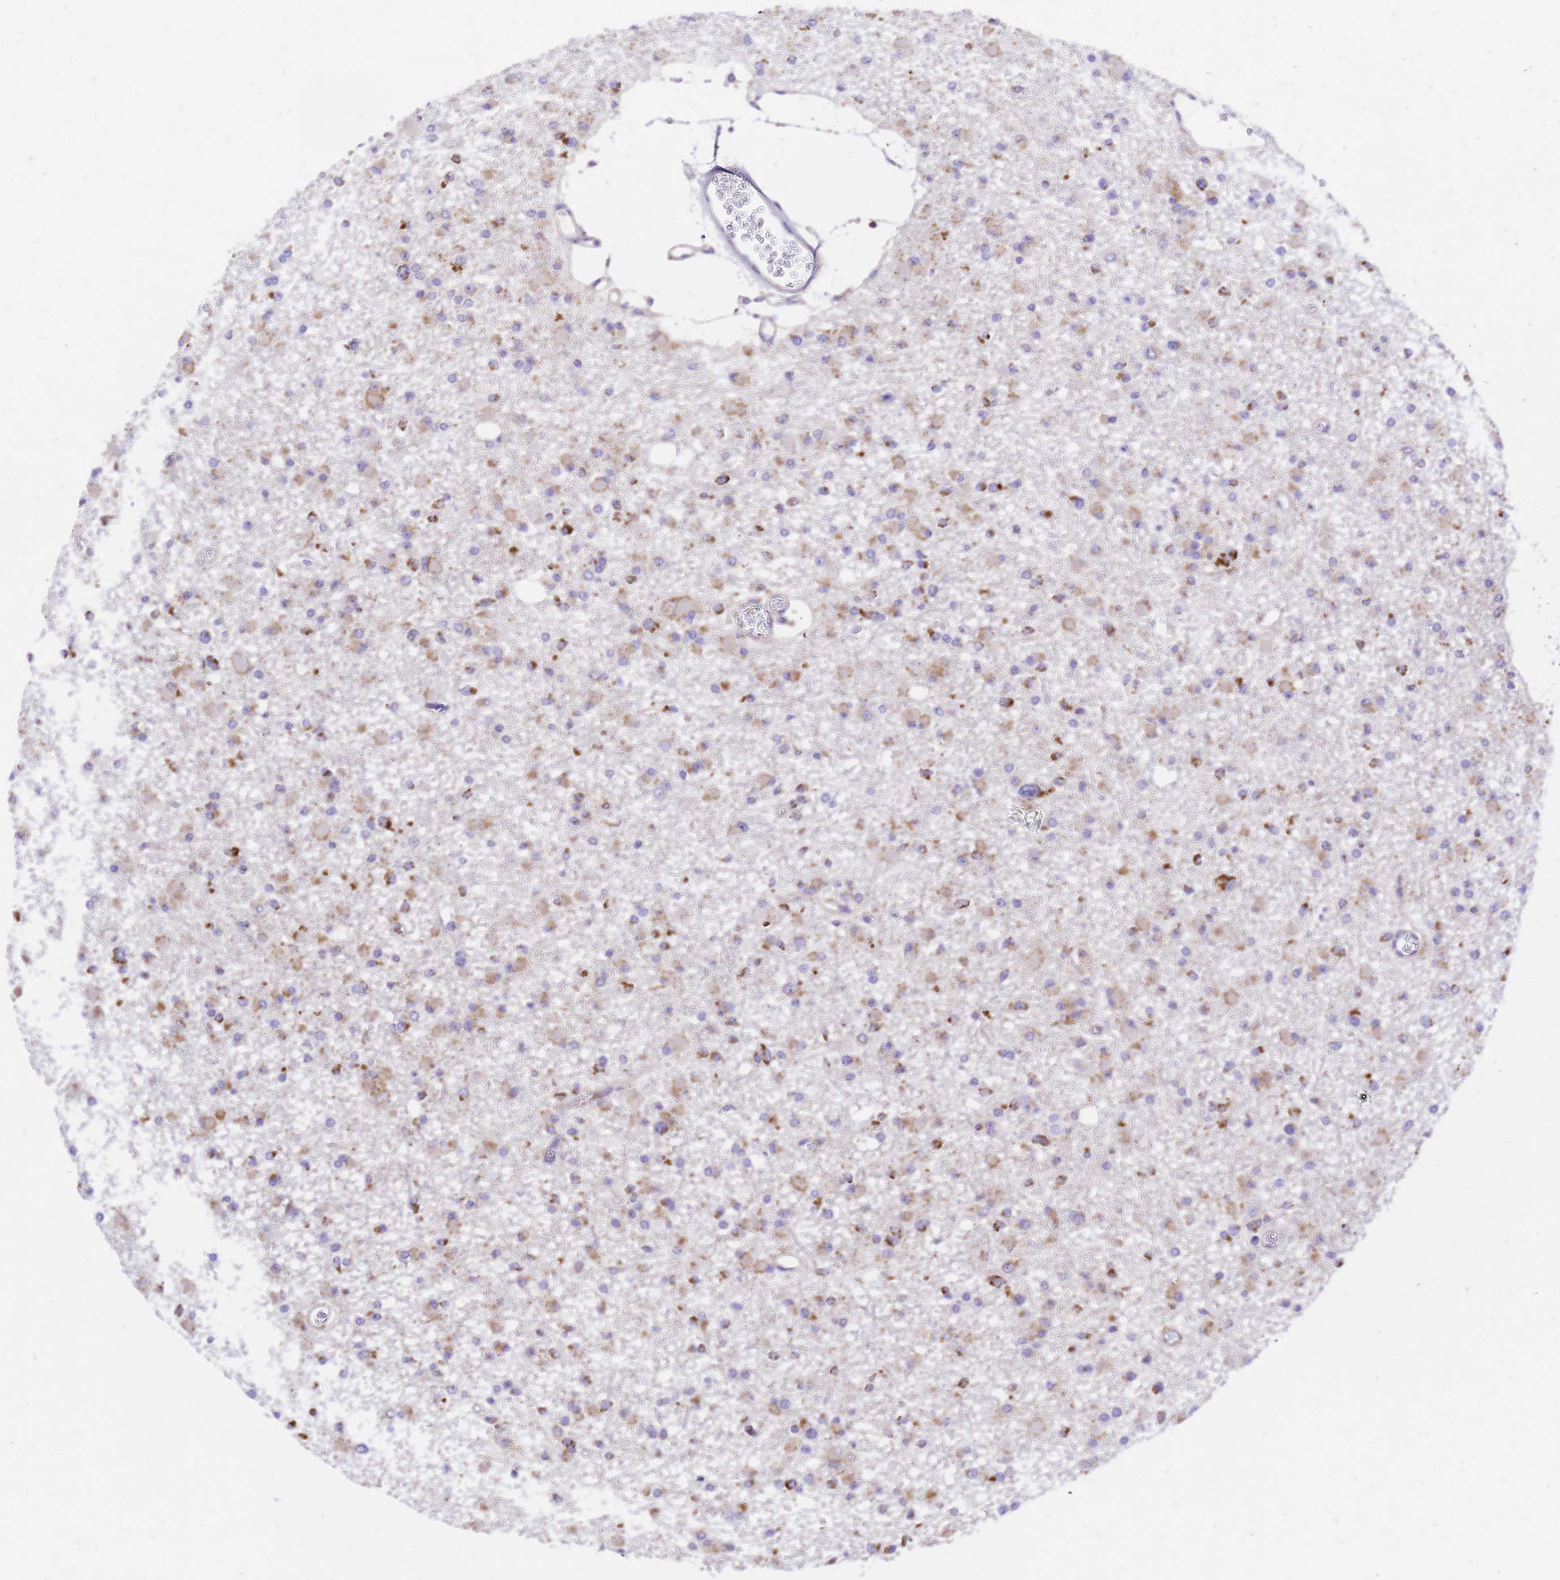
{"staining": {"intensity": "moderate", "quantity": ">75%", "location": "cytoplasmic/membranous"}, "tissue": "glioma", "cell_type": "Tumor cells", "image_type": "cancer", "snomed": [{"axis": "morphology", "description": "Glioma, malignant, Low grade"}, {"axis": "topography", "description": "Brain"}], "caption": "Low-grade glioma (malignant) tissue reveals moderate cytoplasmic/membranous positivity in about >75% of tumor cells", "gene": "MRPS26", "patient": {"sex": "female", "age": 22}}